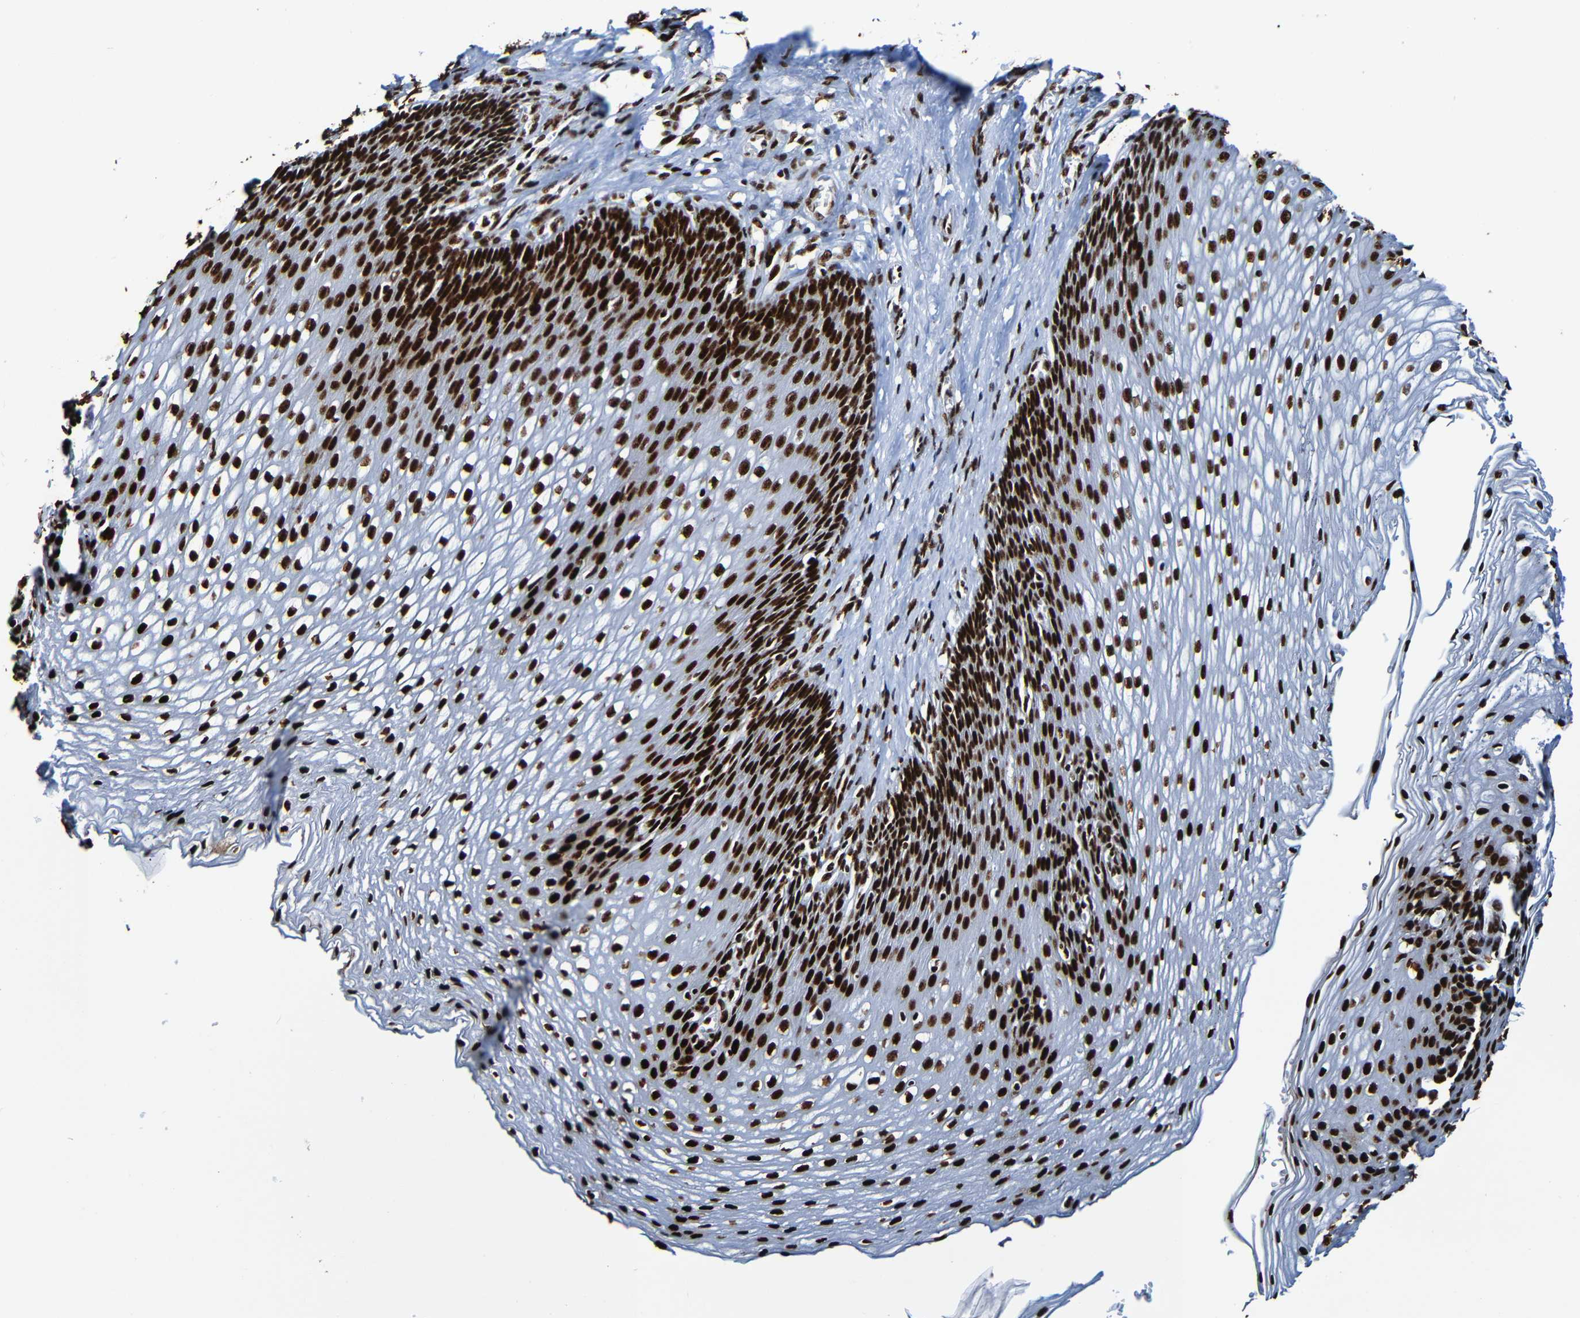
{"staining": {"intensity": "strong", "quantity": ">75%", "location": "nuclear"}, "tissue": "esophagus", "cell_type": "Squamous epithelial cells", "image_type": "normal", "snomed": [{"axis": "morphology", "description": "Normal tissue, NOS"}, {"axis": "topography", "description": "Esophagus"}], "caption": "Approximately >75% of squamous epithelial cells in benign esophagus exhibit strong nuclear protein positivity as visualized by brown immunohistochemical staining.", "gene": "SRSF3", "patient": {"sex": "male", "age": 48}}